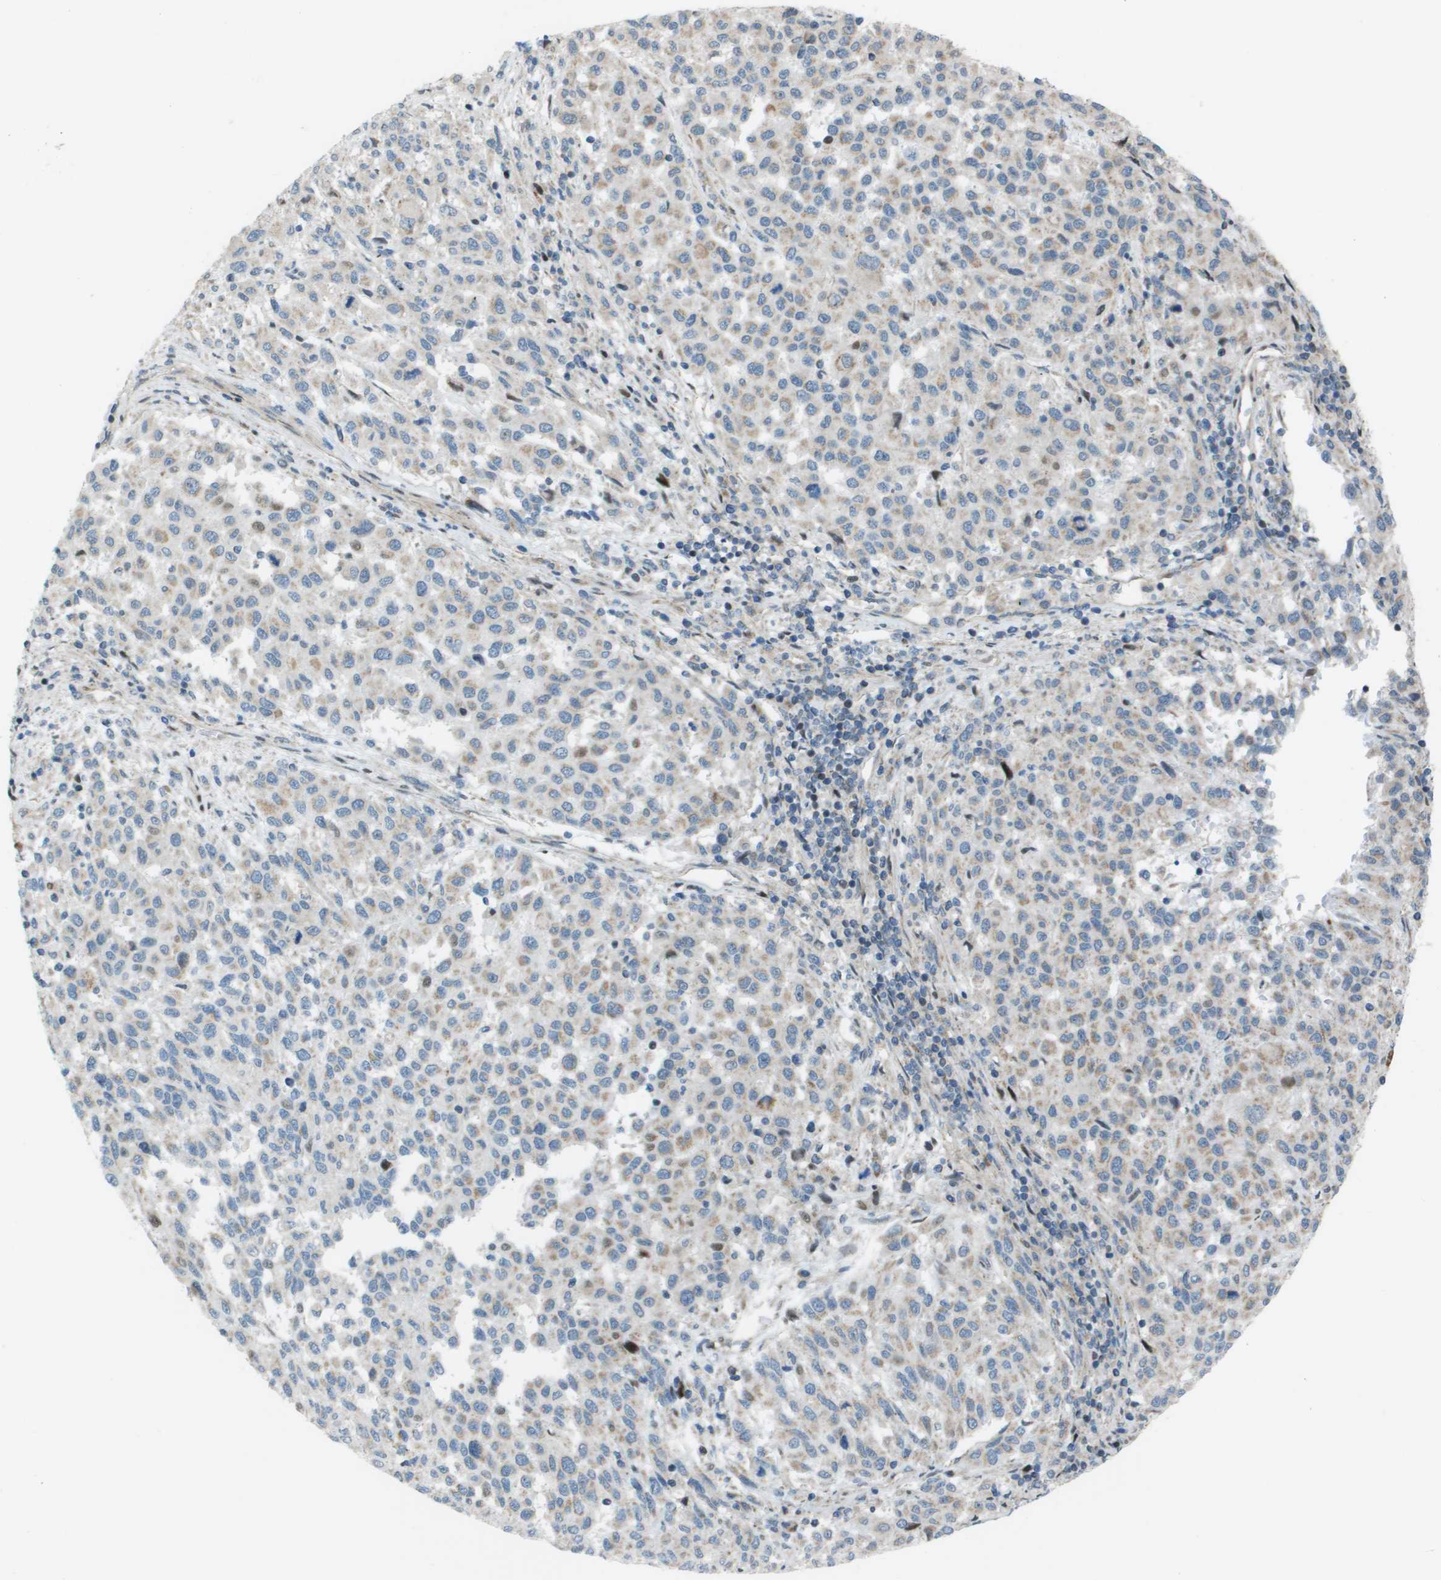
{"staining": {"intensity": "weak", "quantity": "<25%", "location": "cytoplasmic/membranous"}, "tissue": "melanoma", "cell_type": "Tumor cells", "image_type": "cancer", "snomed": [{"axis": "morphology", "description": "Malignant melanoma, Metastatic site"}, {"axis": "topography", "description": "Lymph node"}], "caption": "A histopathology image of melanoma stained for a protein reveals no brown staining in tumor cells.", "gene": "MGAT3", "patient": {"sex": "male", "age": 61}}